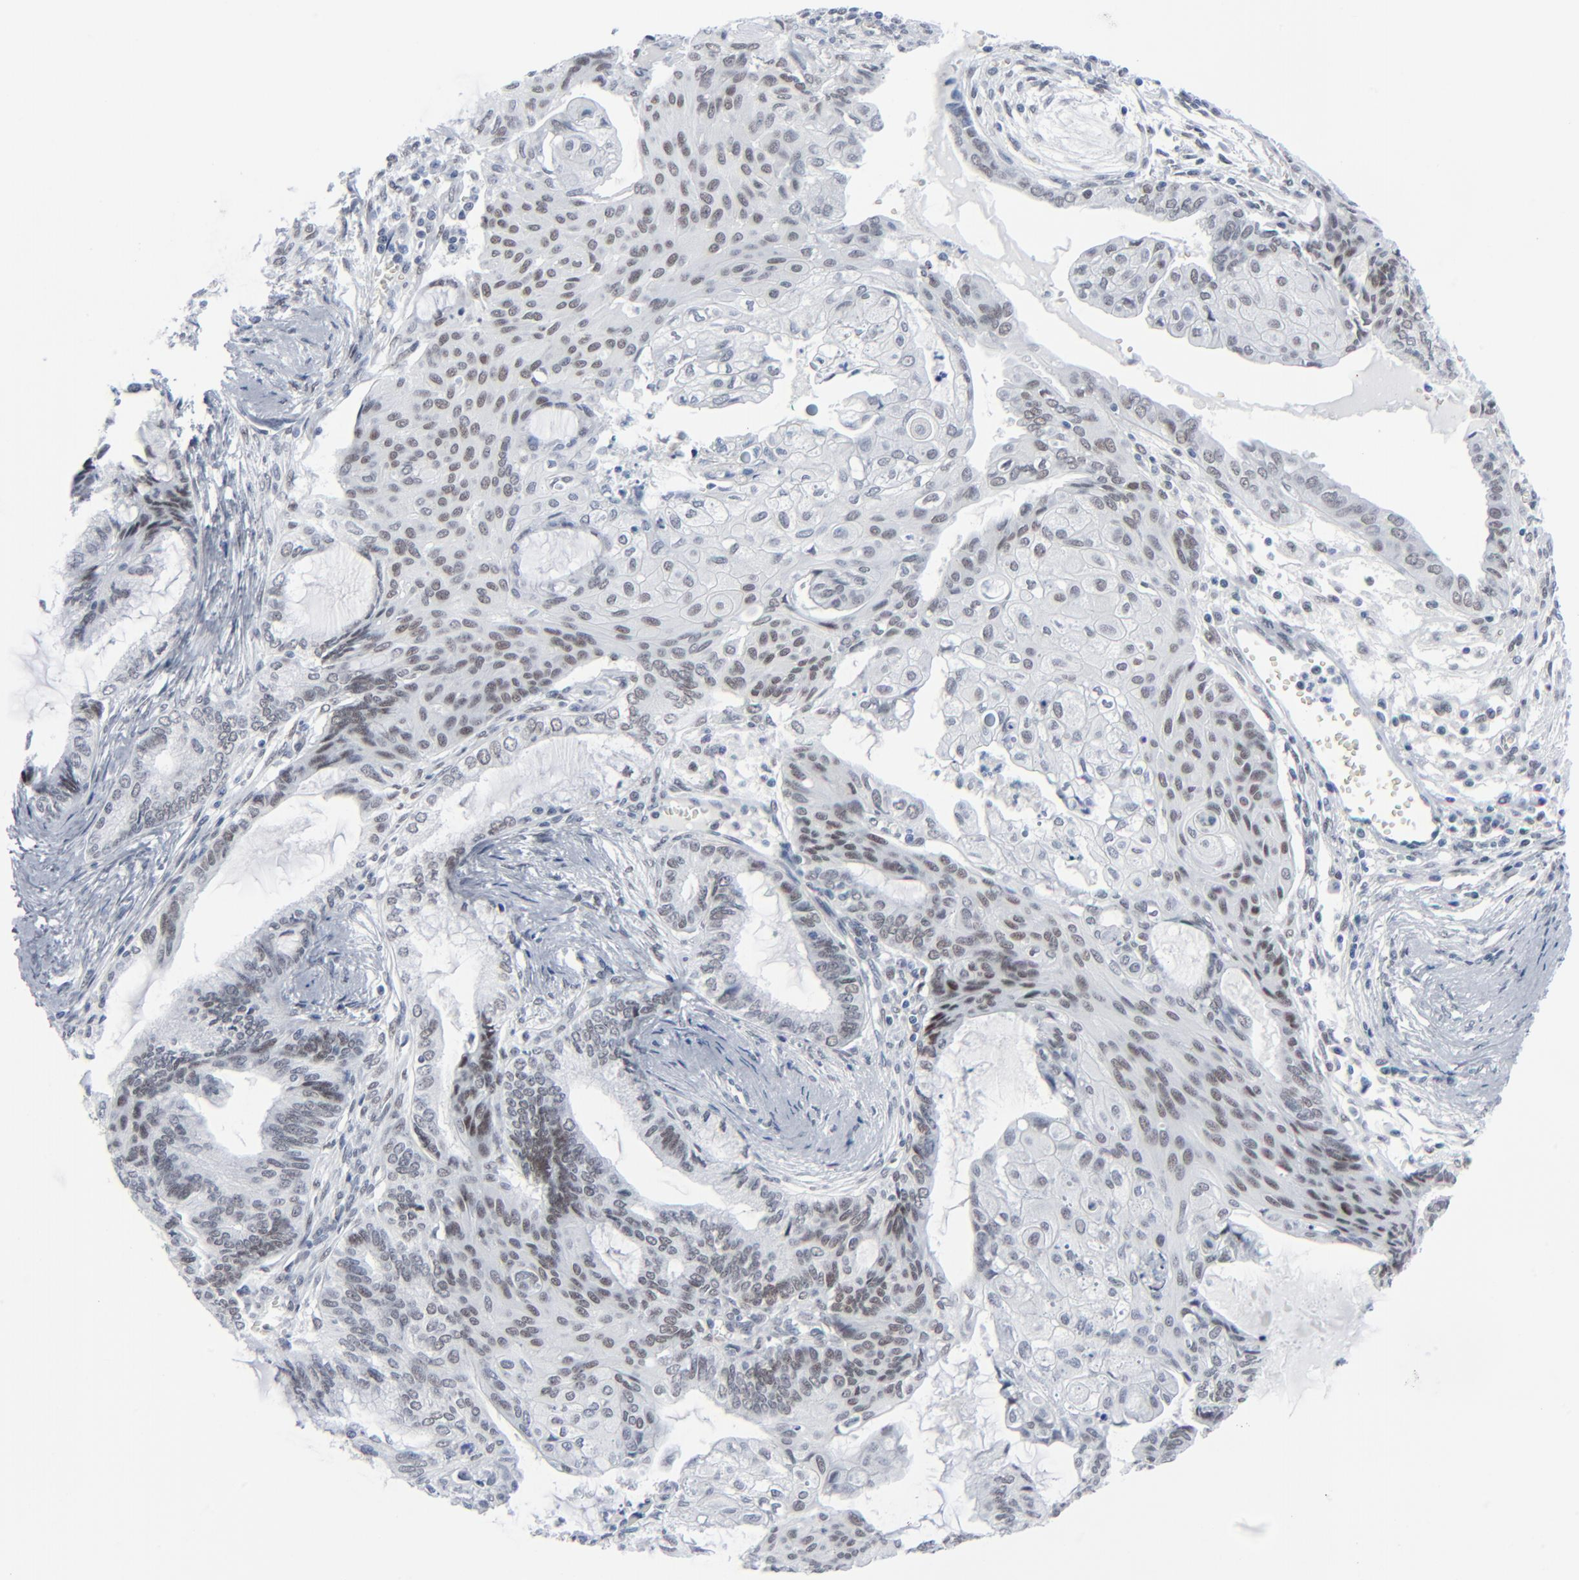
{"staining": {"intensity": "weak", "quantity": ">75%", "location": "nuclear"}, "tissue": "endometrial cancer", "cell_type": "Tumor cells", "image_type": "cancer", "snomed": [{"axis": "morphology", "description": "Adenocarcinoma, NOS"}, {"axis": "topography", "description": "Endometrium"}], "caption": "This image displays IHC staining of endometrial adenocarcinoma, with low weak nuclear expression in about >75% of tumor cells.", "gene": "SIRT1", "patient": {"sex": "female", "age": 79}}